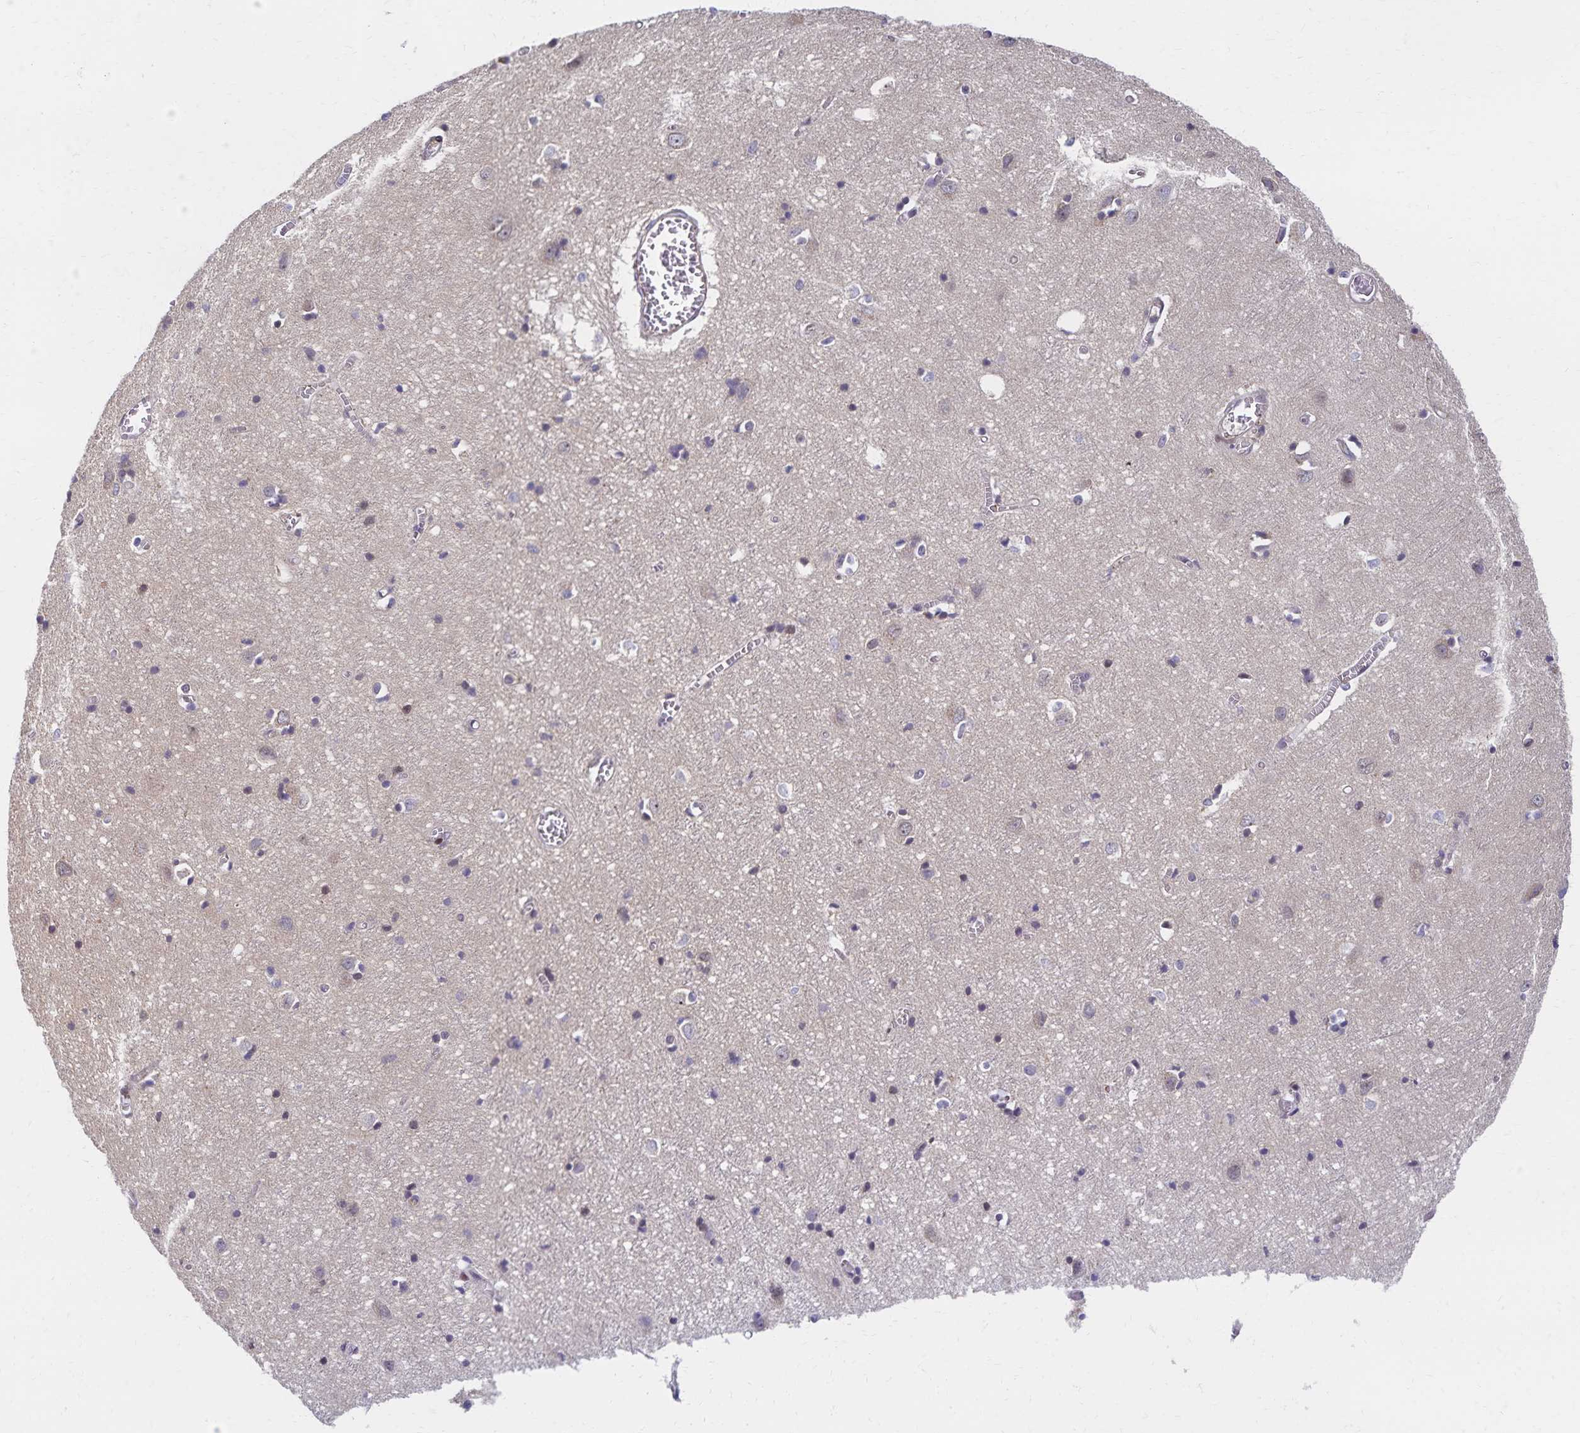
{"staining": {"intensity": "negative", "quantity": "none", "location": "none"}, "tissue": "cerebral cortex", "cell_type": "Endothelial cells", "image_type": "normal", "snomed": [{"axis": "morphology", "description": "Normal tissue, NOS"}, {"axis": "topography", "description": "Cerebral cortex"}], "caption": "Immunohistochemical staining of benign human cerebral cortex demonstrates no significant staining in endothelial cells. The staining is performed using DAB brown chromogen with nuclei counter-stained in using hematoxylin.", "gene": "RAB9B", "patient": {"sex": "male", "age": 70}}